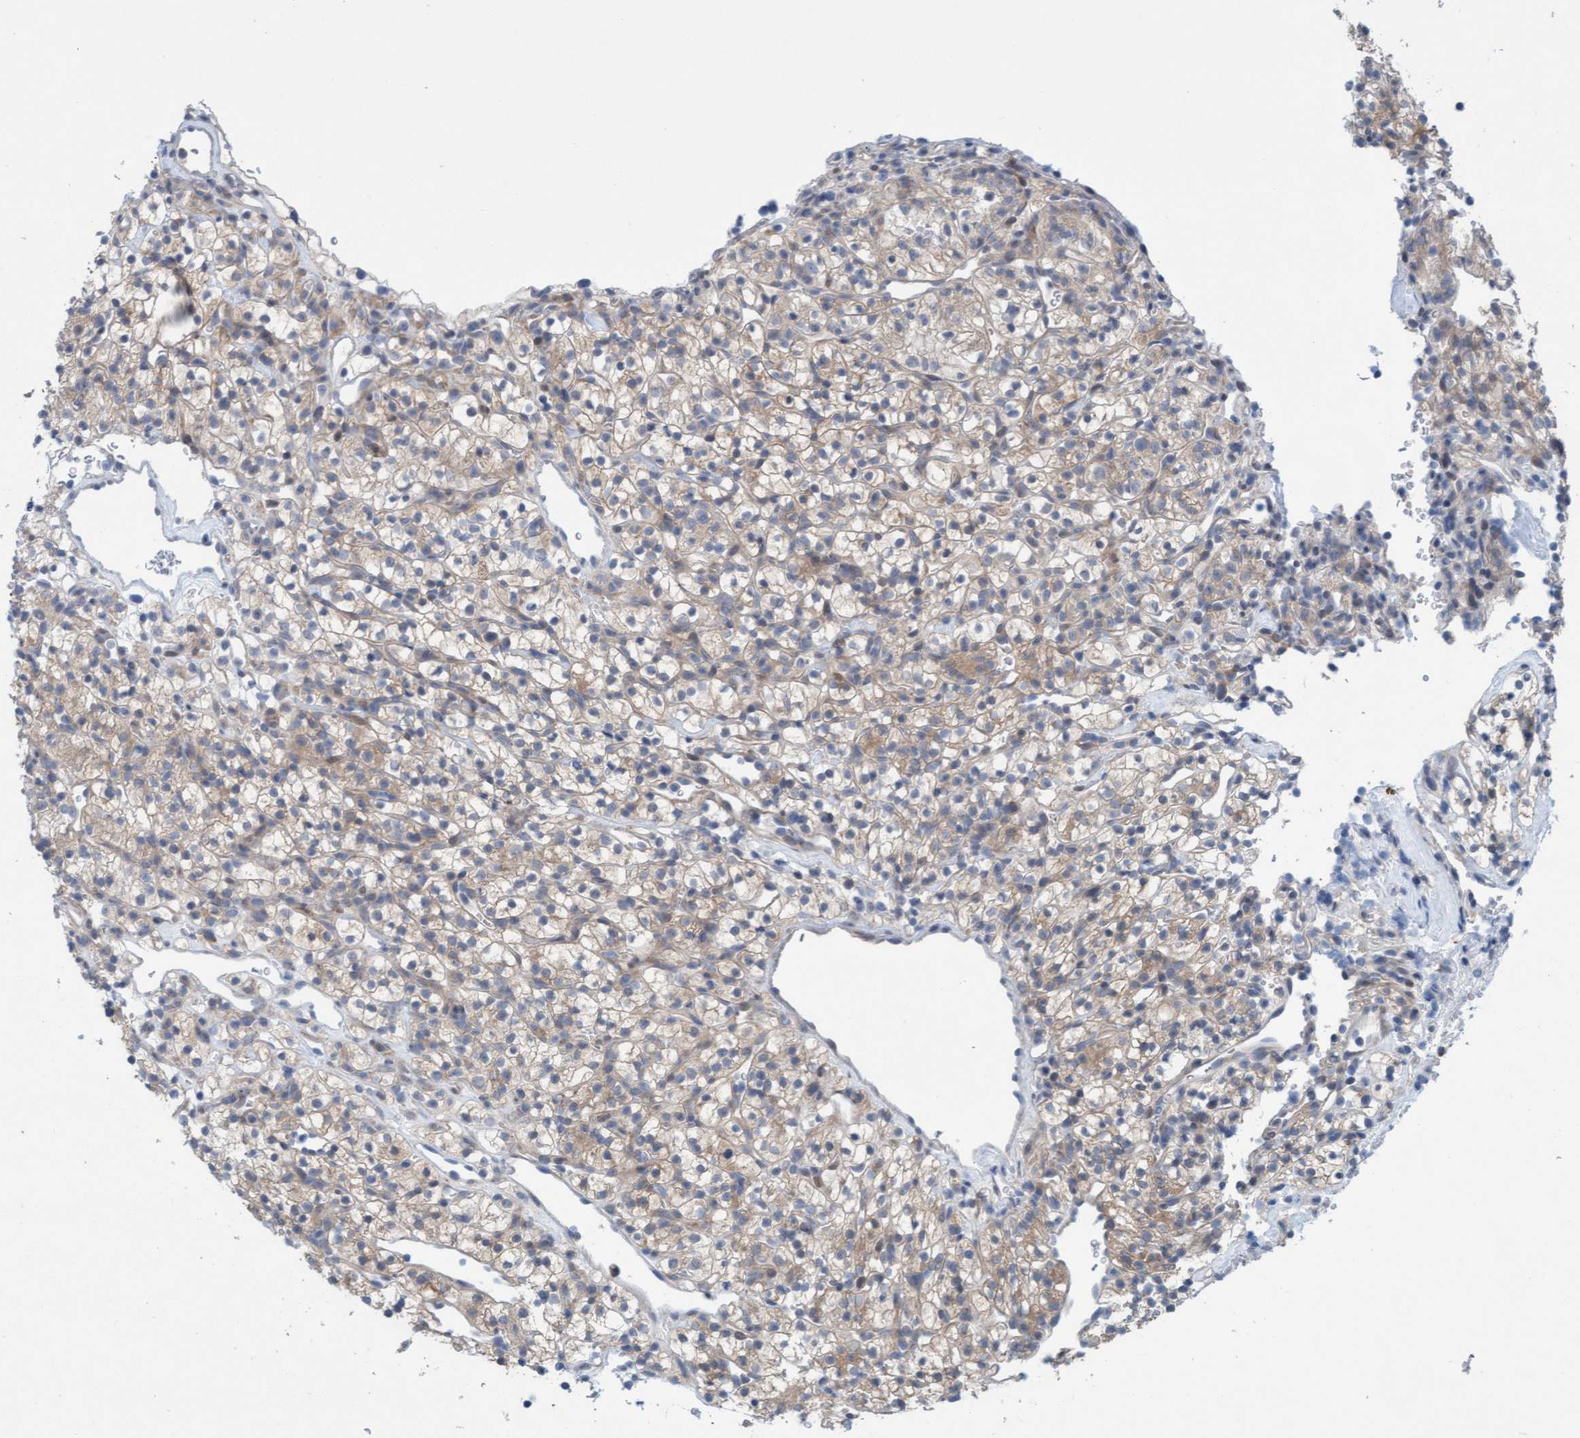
{"staining": {"intensity": "weak", "quantity": ">75%", "location": "cytoplasmic/membranous"}, "tissue": "renal cancer", "cell_type": "Tumor cells", "image_type": "cancer", "snomed": [{"axis": "morphology", "description": "Adenocarcinoma, NOS"}, {"axis": "topography", "description": "Kidney"}], "caption": "Tumor cells reveal low levels of weak cytoplasmic/membranous expression in about >75% of cells in adenocarcinoma (renal). The protein of interest is stained brown, and the nuclei are stained in blue (DAB (3,3'-diaminobenzidine) IHC with brightfield microscopy, high magnification).", "gene": "KLHL25", "patient": {"sex": "female", "age": 57}}